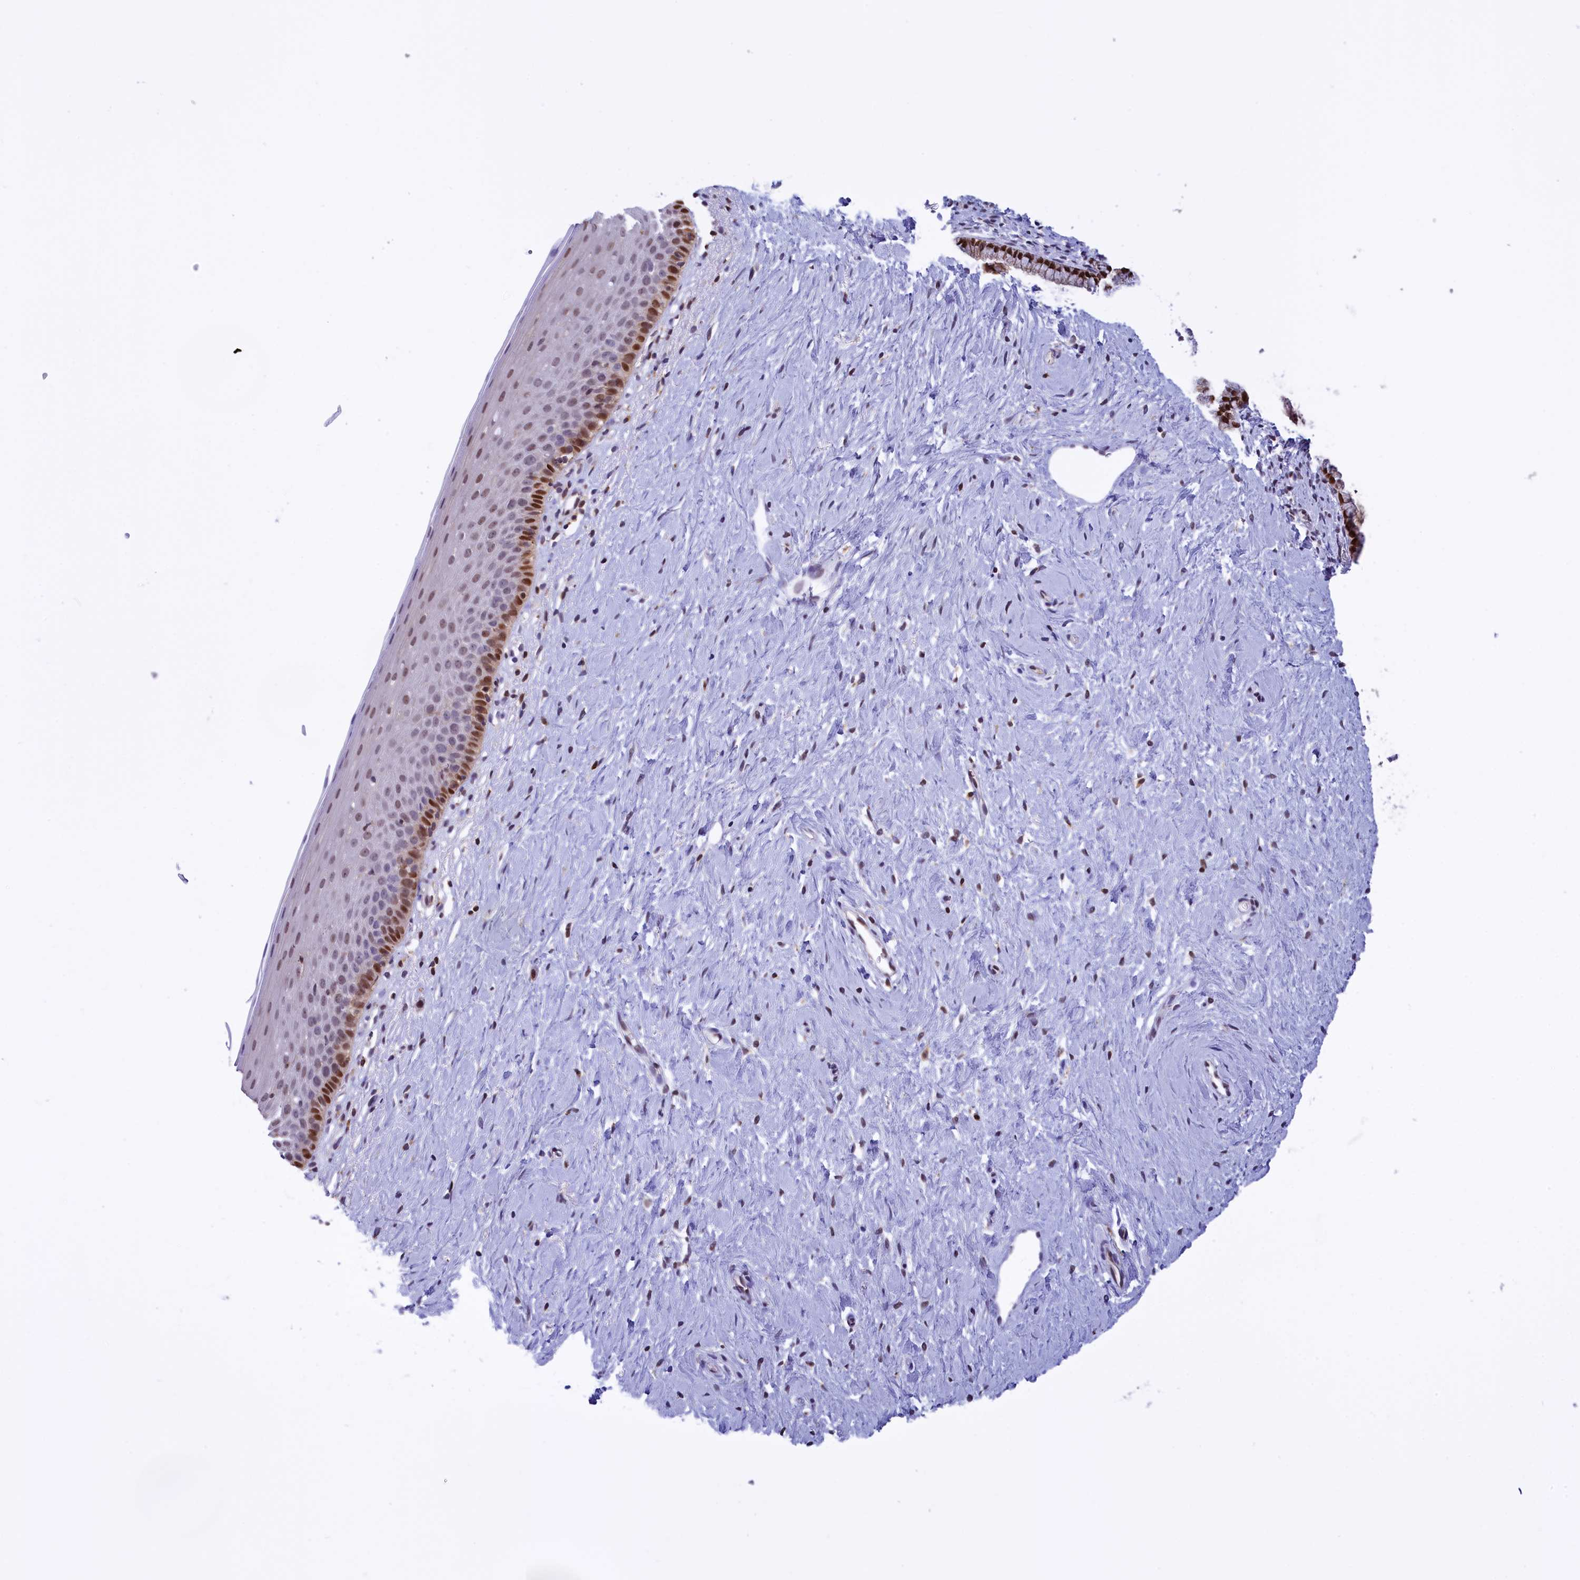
{"staining": {"intensity": "moderate", "quantity": ">75%", "location": "cytoplasmic/membranous,nuclear"}, "tissue": "cervix", "cell_type": "Glandular cells", "image_type": "normal", "snomed": [{"axis": "morphology", "description": "Normal tissue, NOS"}, {"axis": "topography", "description": "Cervix"}], "caption": "Protein positivity by IHC exhibits moderate cytoplasmic/membranous,nuclear positivity in approximately >75% of glandular cells in normal cervix.", "gene": "IZUMO2", "patient": {"sex": "female", "age": 57}}